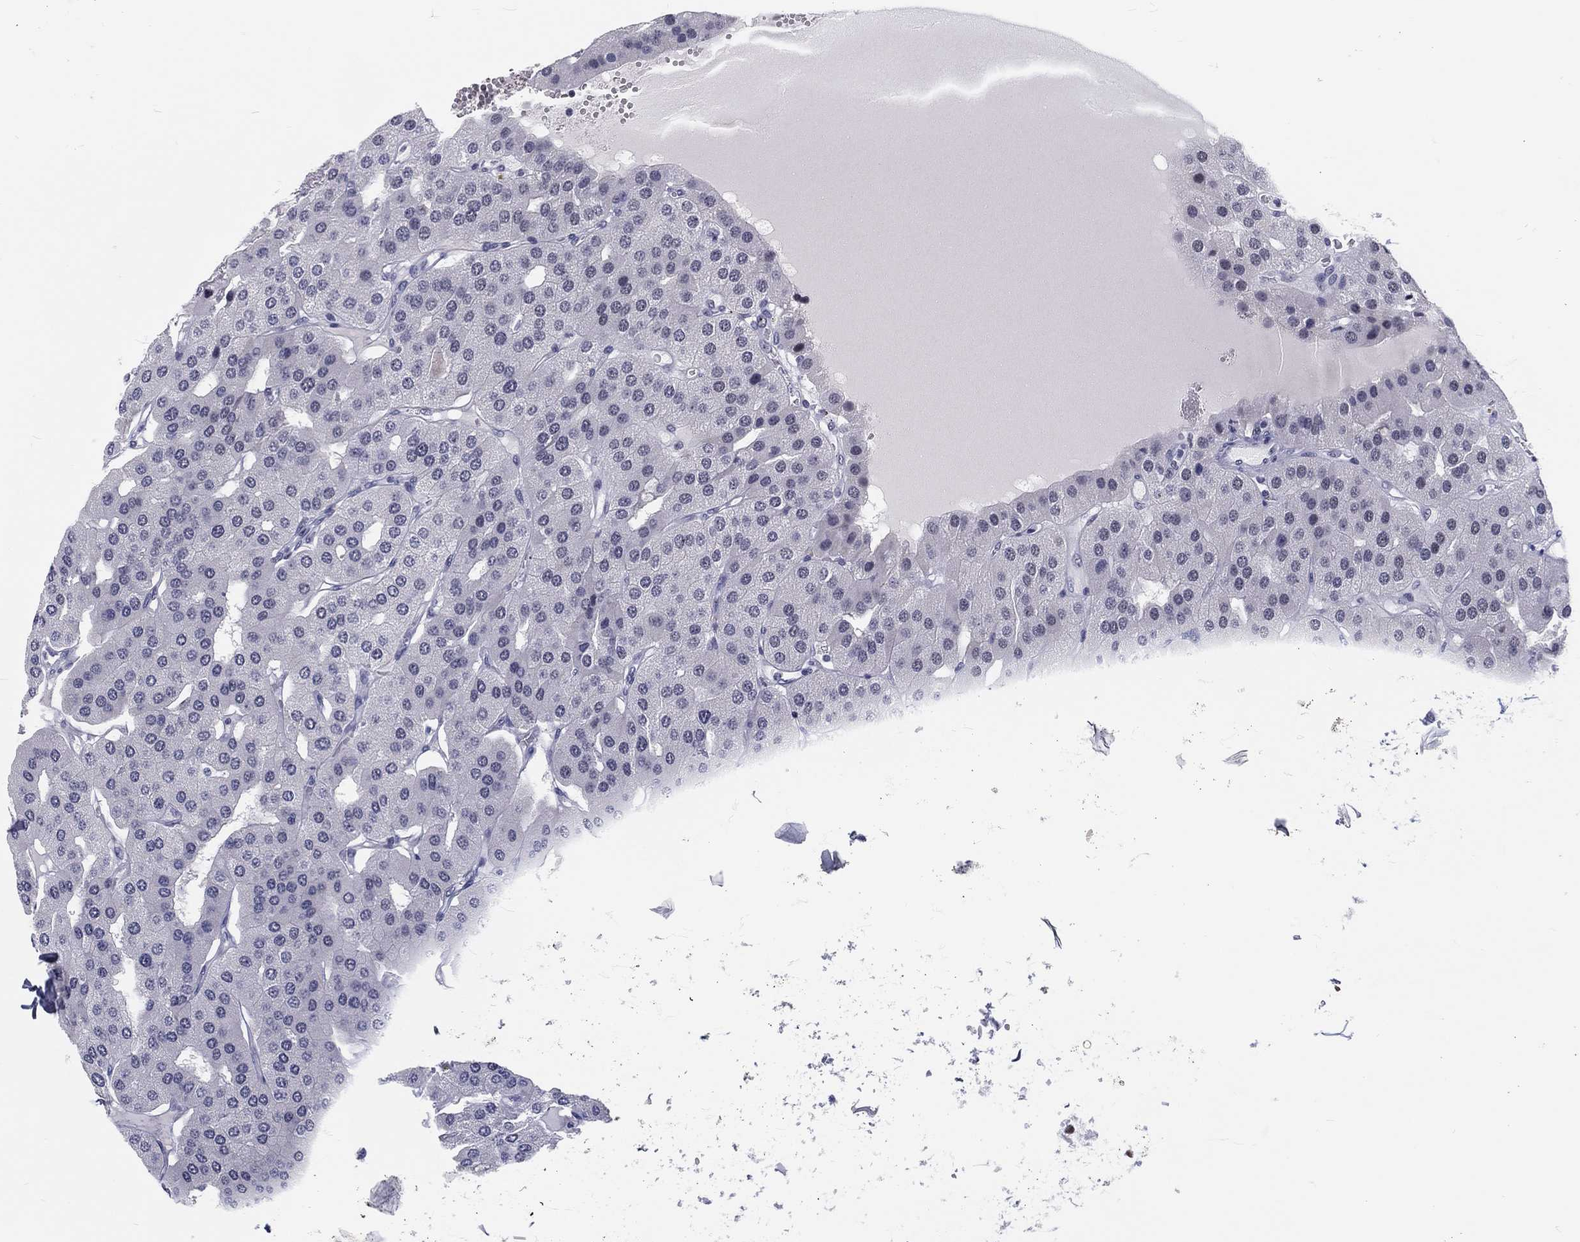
{"staining": {"intensity": "negative", "quantity": "none", "location": "none"}, "tissue": "parathyroid gland", "cell_type": "Glandular cells", "image_type": "normal", "snomed": [{"axis": "morphology", "description": "Normal tissue, NOS"}, {"axis": "morphology", "description": "Adenoma, NOS"}, {"axis": "topography", "description": "Parathyroid gland"}], "caption": "Parathyroid gland stained for a protein using IHC demonstrates no expression glandular cells.", "gene": "MAPK8IP1", "patient": {"sex": "female", "age": 86}}